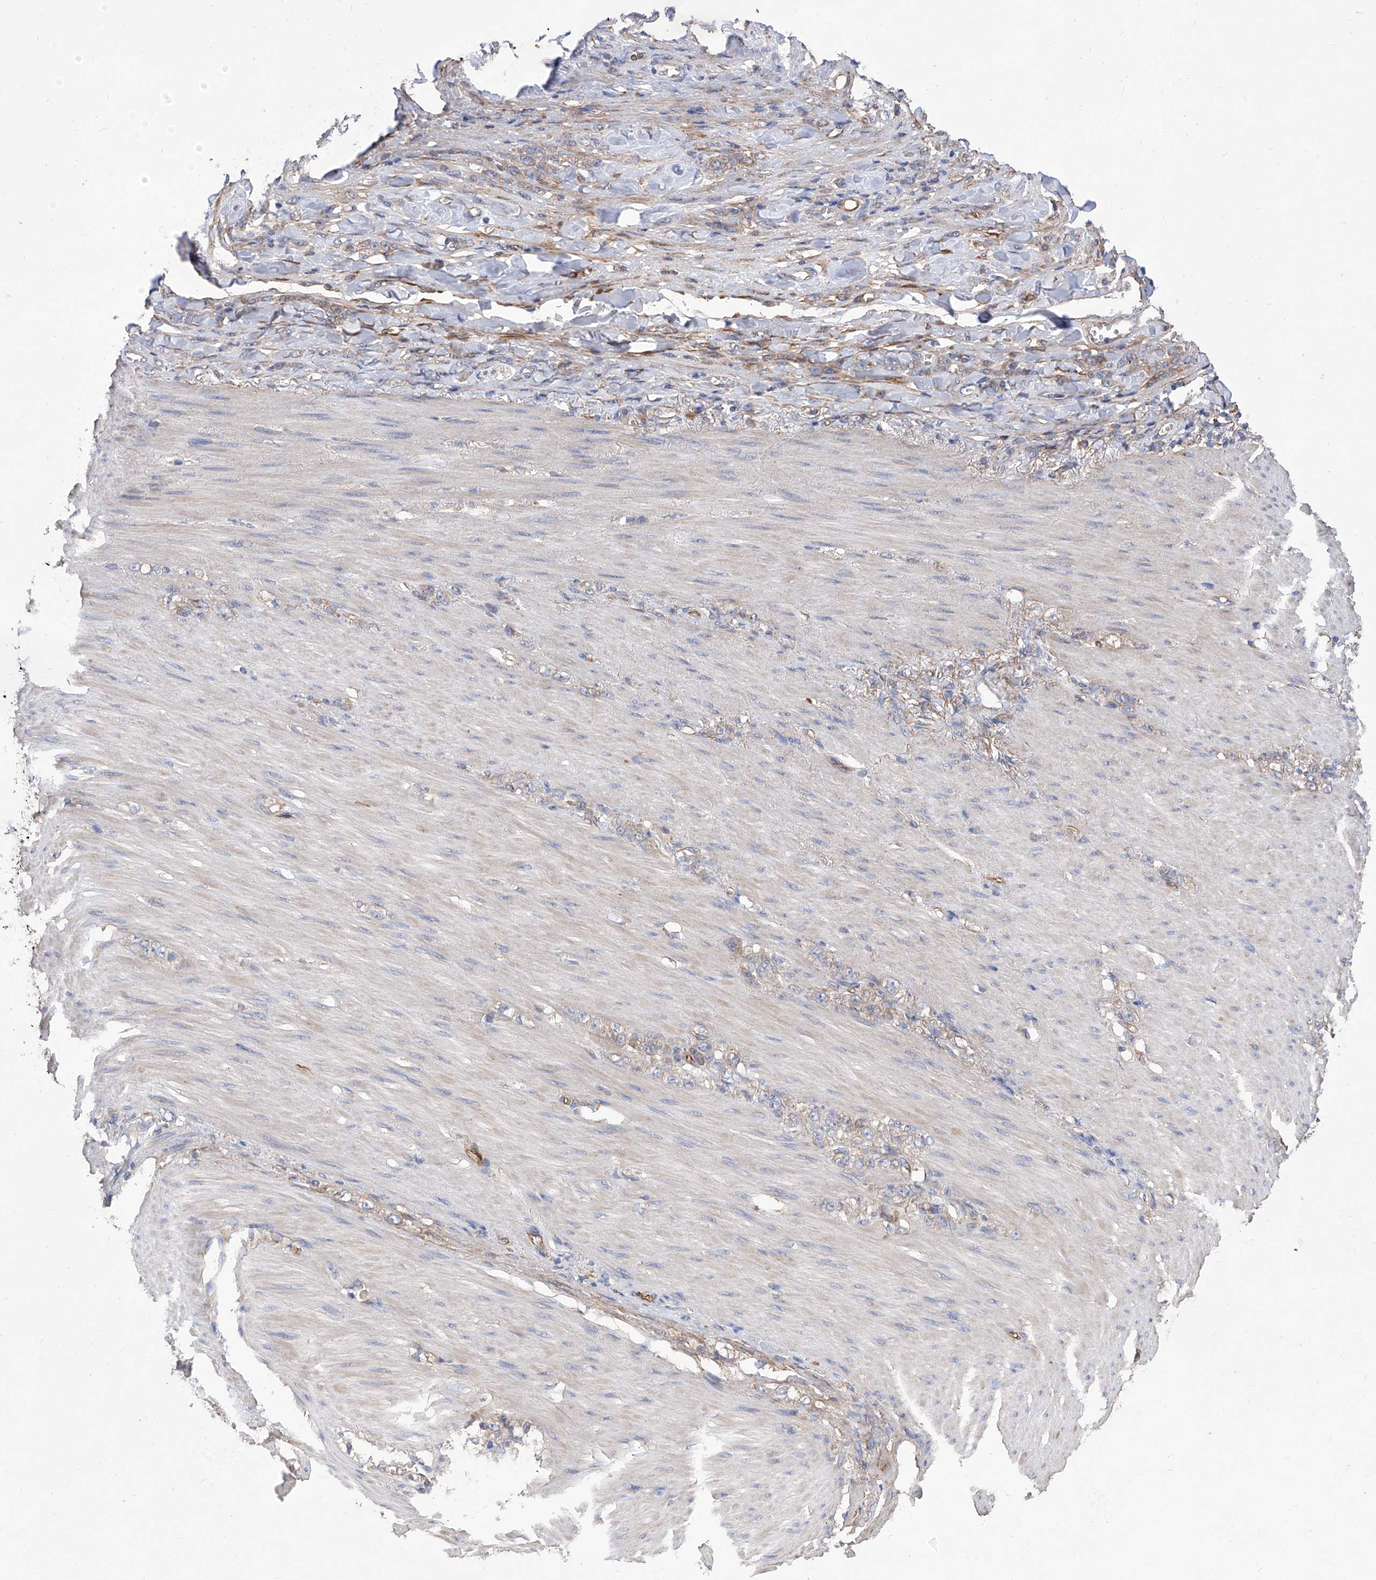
{"staining": {"intensity": "negative", "quantity": "none", "location": "none"}, "tissue": "stomach cancer", "cell_type": "Tumor cells", "image_type": "cancer", "snomed": [{"axis": "morphology", "description": "Normal tissue, NOS"}, {"axis": "morphology", "description": "Adenocarcinoma, NOS"}, {"axis": "topography", "description": "Stomach"}], "caption": "A histopathology image of human stomach cancer (adenocarcinoma) is negative for staining in tumor cells.", "gene": "INPP5B", "patient": {"sex": "male", "age": 82}}